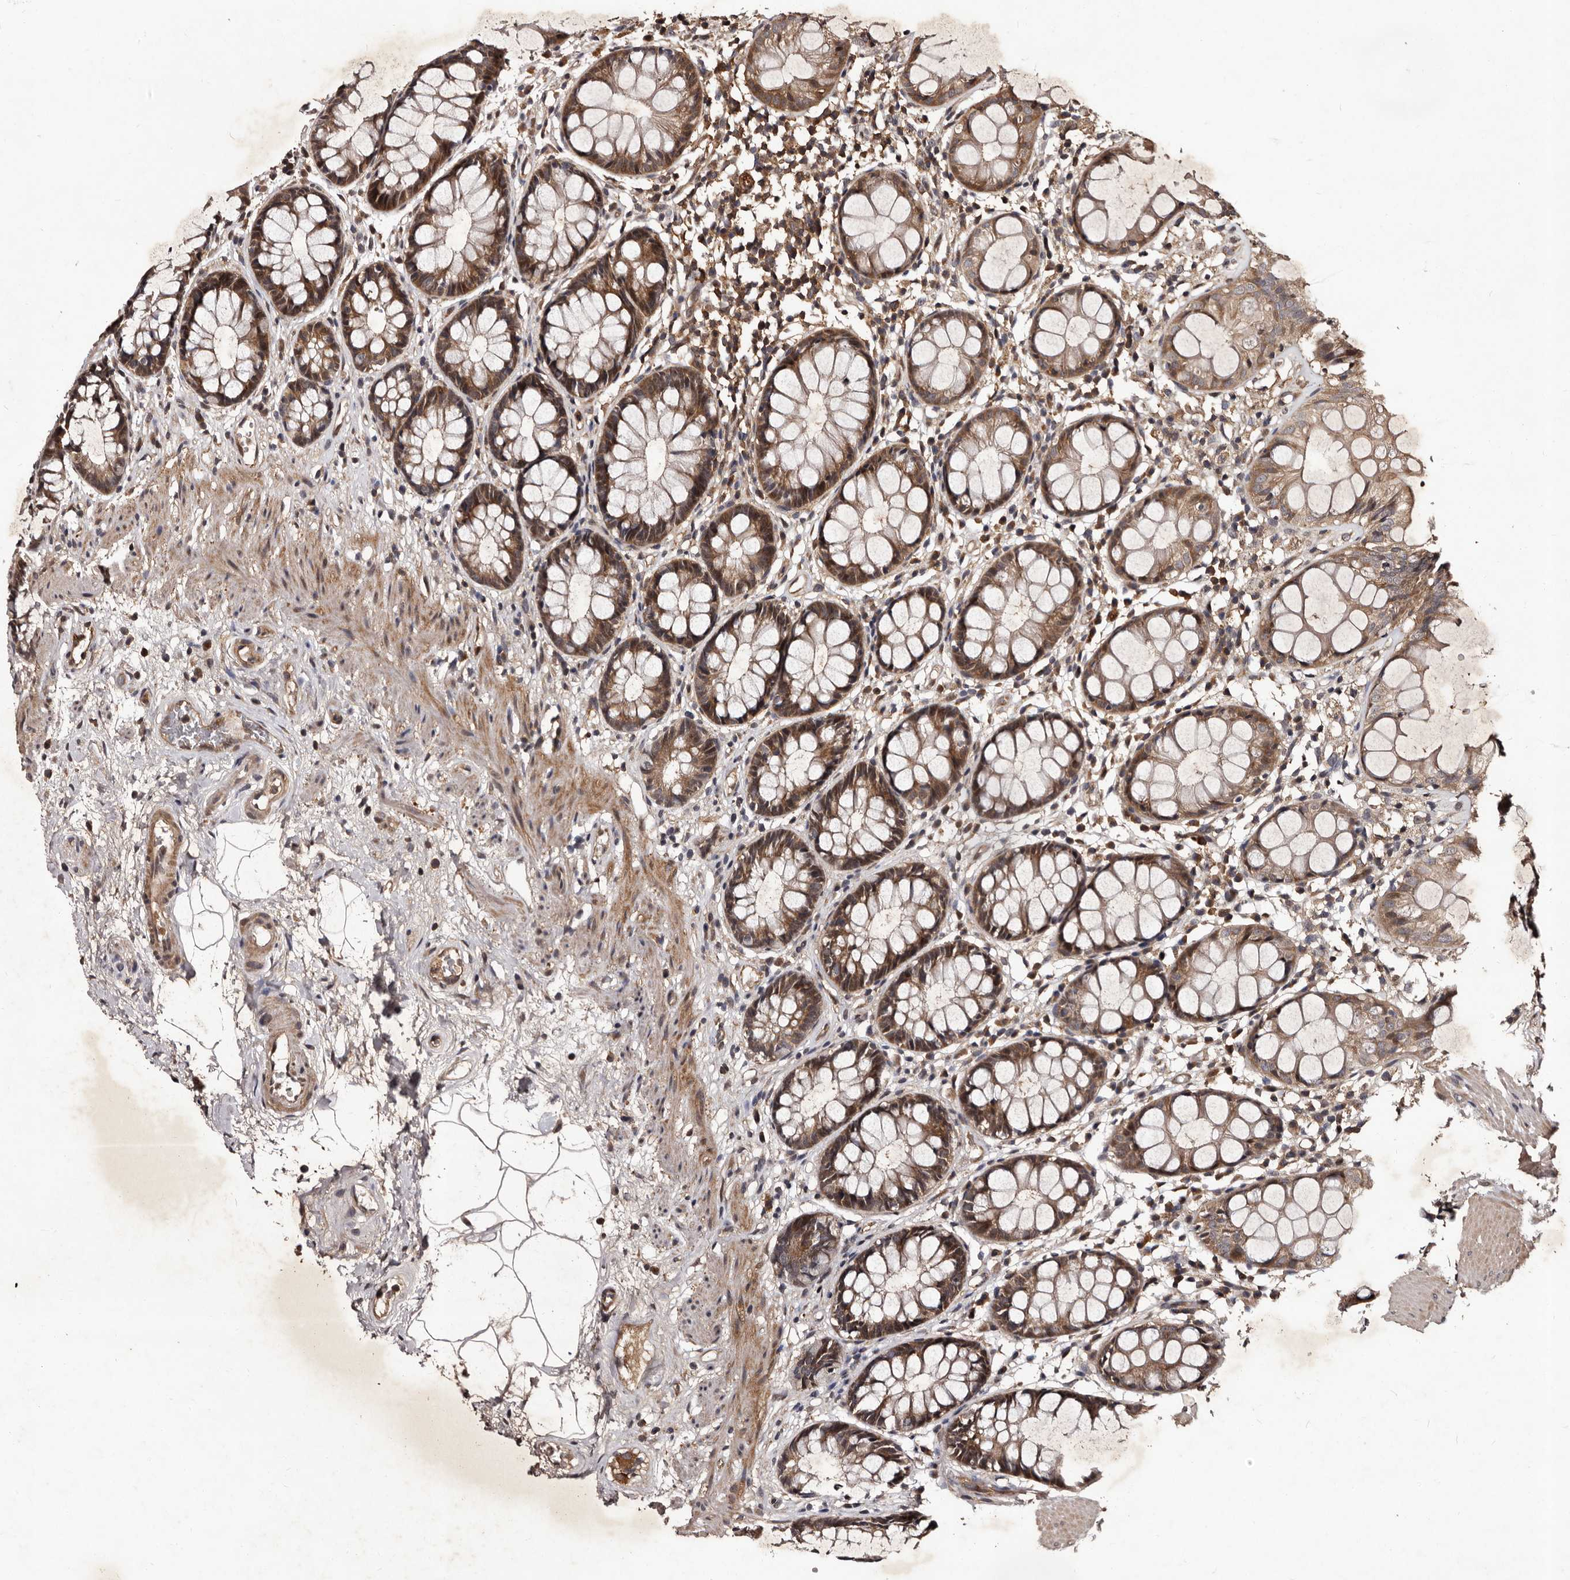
{"staining": {"intensity": "moderate", "quantity": ">75%", "location": "cytoplasmic/membranous"}, "tissue": "rectum", "cell_type": "Glandular cells", "image_type": "normal", "snomed": [{"axis": "morphology", "description": "Normal tissue, NOS"}, {"axis": "topography", "description": "Rectum"}], "caption": "Rectum stained for a protein shows moderate cytoplasmic/membranous positivity in glandular cells. The protein of interest is stained brown, and the nuclei are stained in blue (DAB (3,3'-diaminobenzidine) IHC with brightfield microscopy, high magnification).", "gene": "MKRN3", "patient": {"sex": "male", "age": 64}}